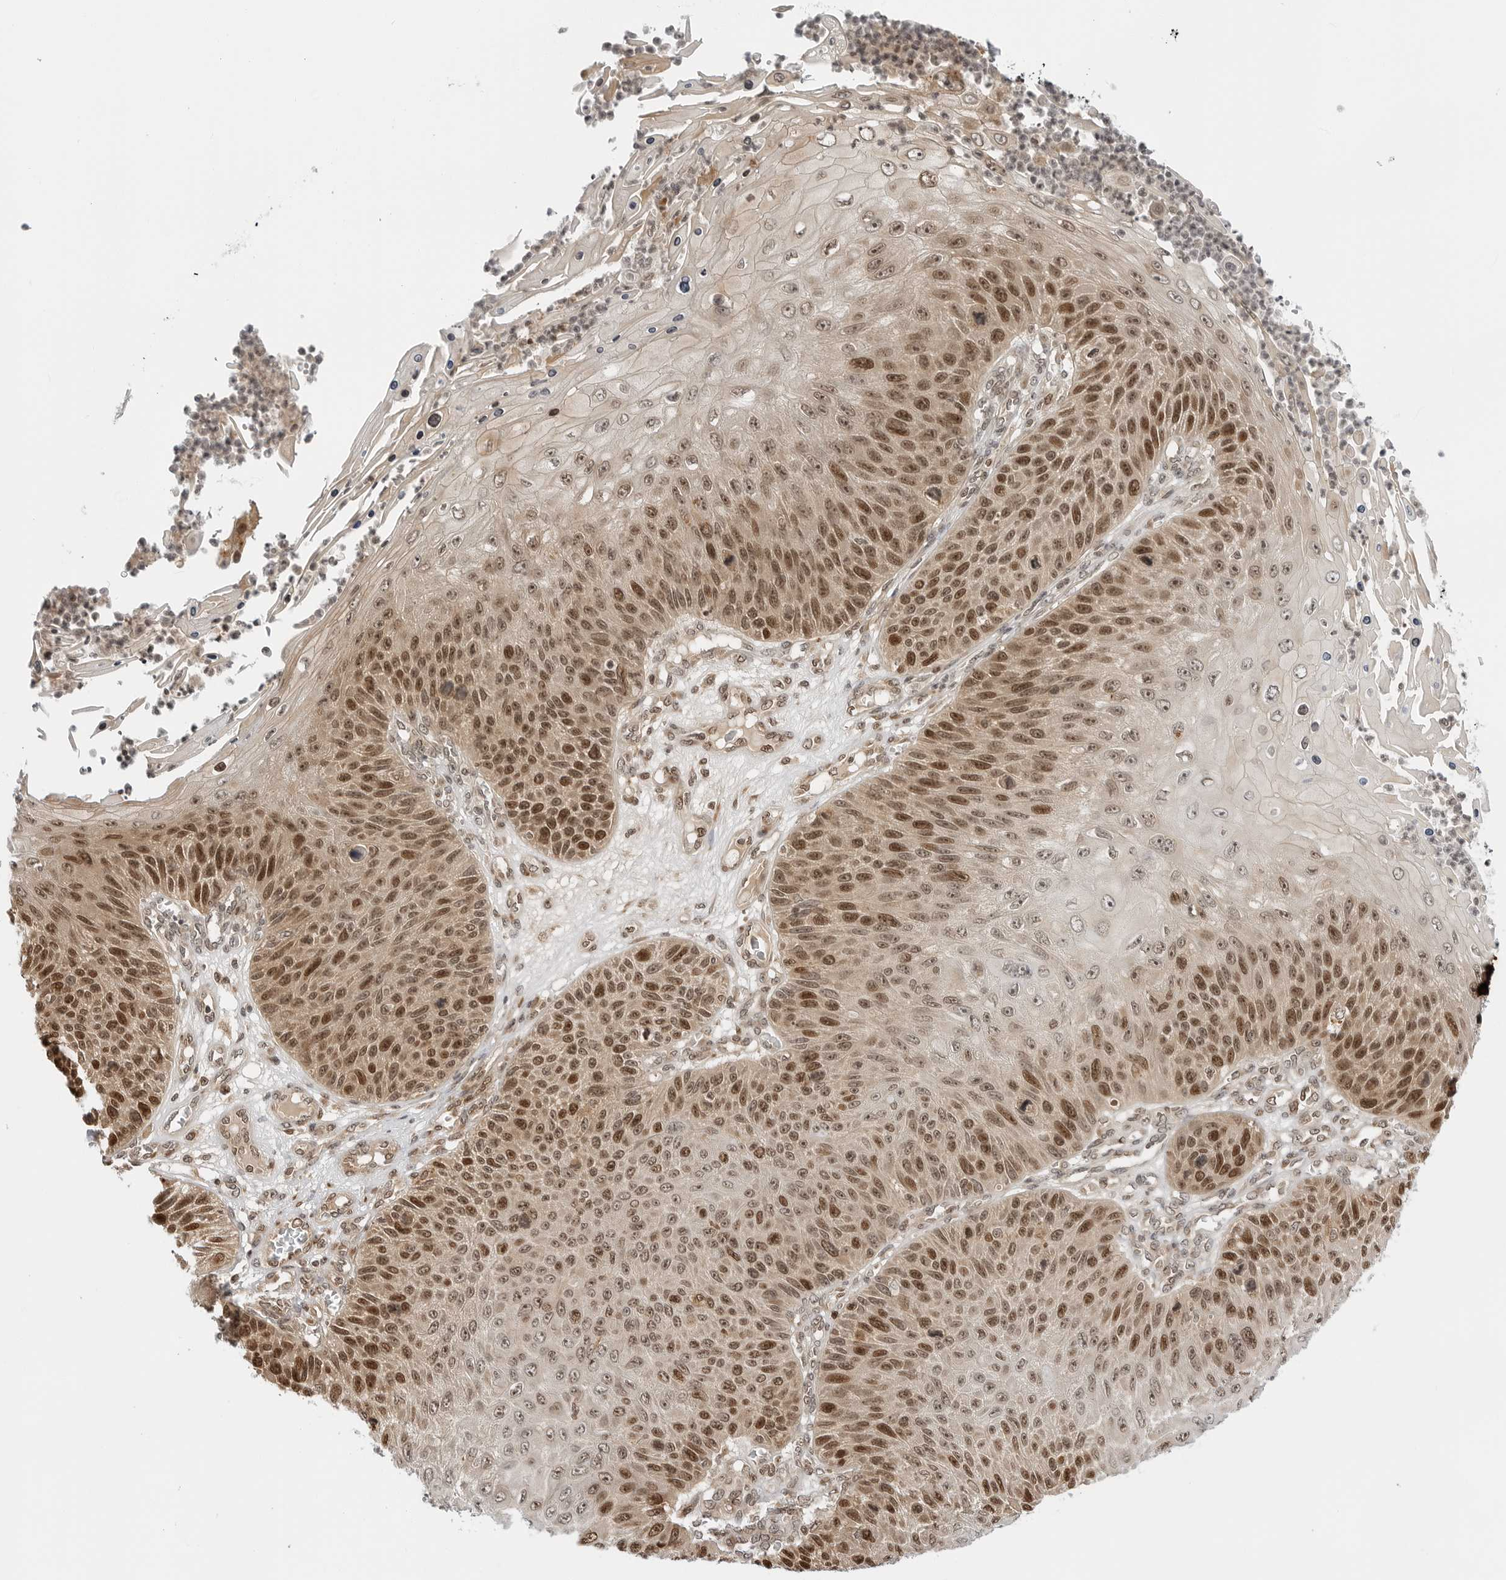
{"staining": {"intensity": "strong", "quantity": ">75%", "location": "nuclear"}, "tissue": "skin cancer", "cell_type": "Tumor cells", "image_type": "cancer", "snomed": [{"axis": "morphology", "description": "Squamous cell carcinoma, NOS"}, {"axis": "topography", "description": "Skin"}], "caption": "Immunohistochemistry staining of skin cancer (squamous cell carcinoma), which displays high levels of strong nuclear staining in approximately >75% of tumor cells indicating strong nuclear protein expression. The staining was performed using DAB (brown) for protein detection and nuclei were counterstained in hematoxylin (blue).", "gene": "TIPRL", "patient": {"sex": "female", "age": 88}}